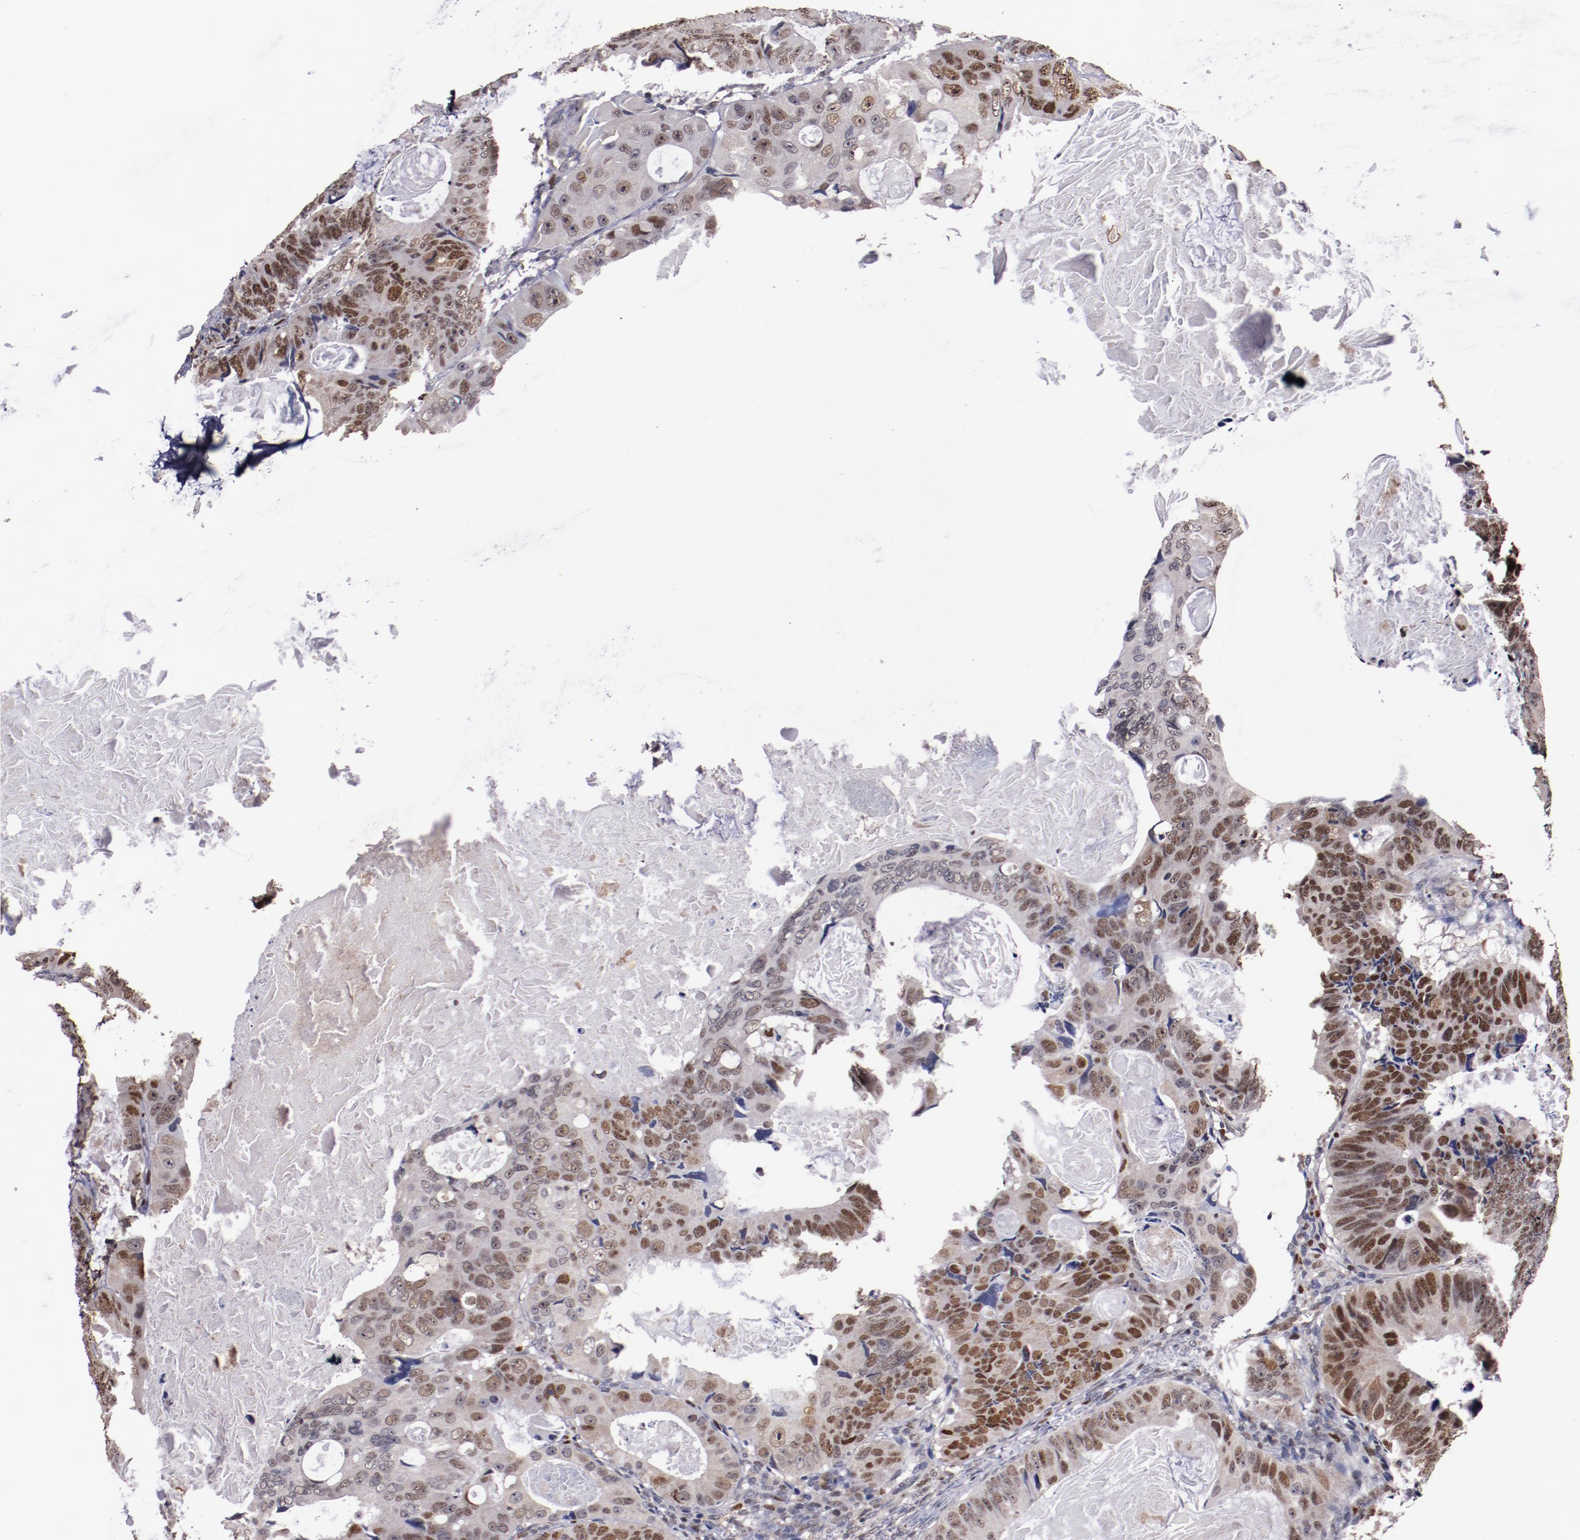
{"staining": {"intensity": "strong", "quantity": ">75%", "location": "nuclear"}, "tissue": "colorectal cancer", "cell_type": "Tumor cells", "image_type": "cancer", "snomed": [{"axis": "morphology", "description": "Adenocarcinoma, NOS"}, {"axis": "topography", "description": "Colon"}], "caption": "Colorectal adenocarcinoma tissue displays strong nuclear expression in about >75% of tumor cells, visualized by immunohistochemistry.", "gene": "CHEK2", "patient": {"sex": "female", "age": 55}}